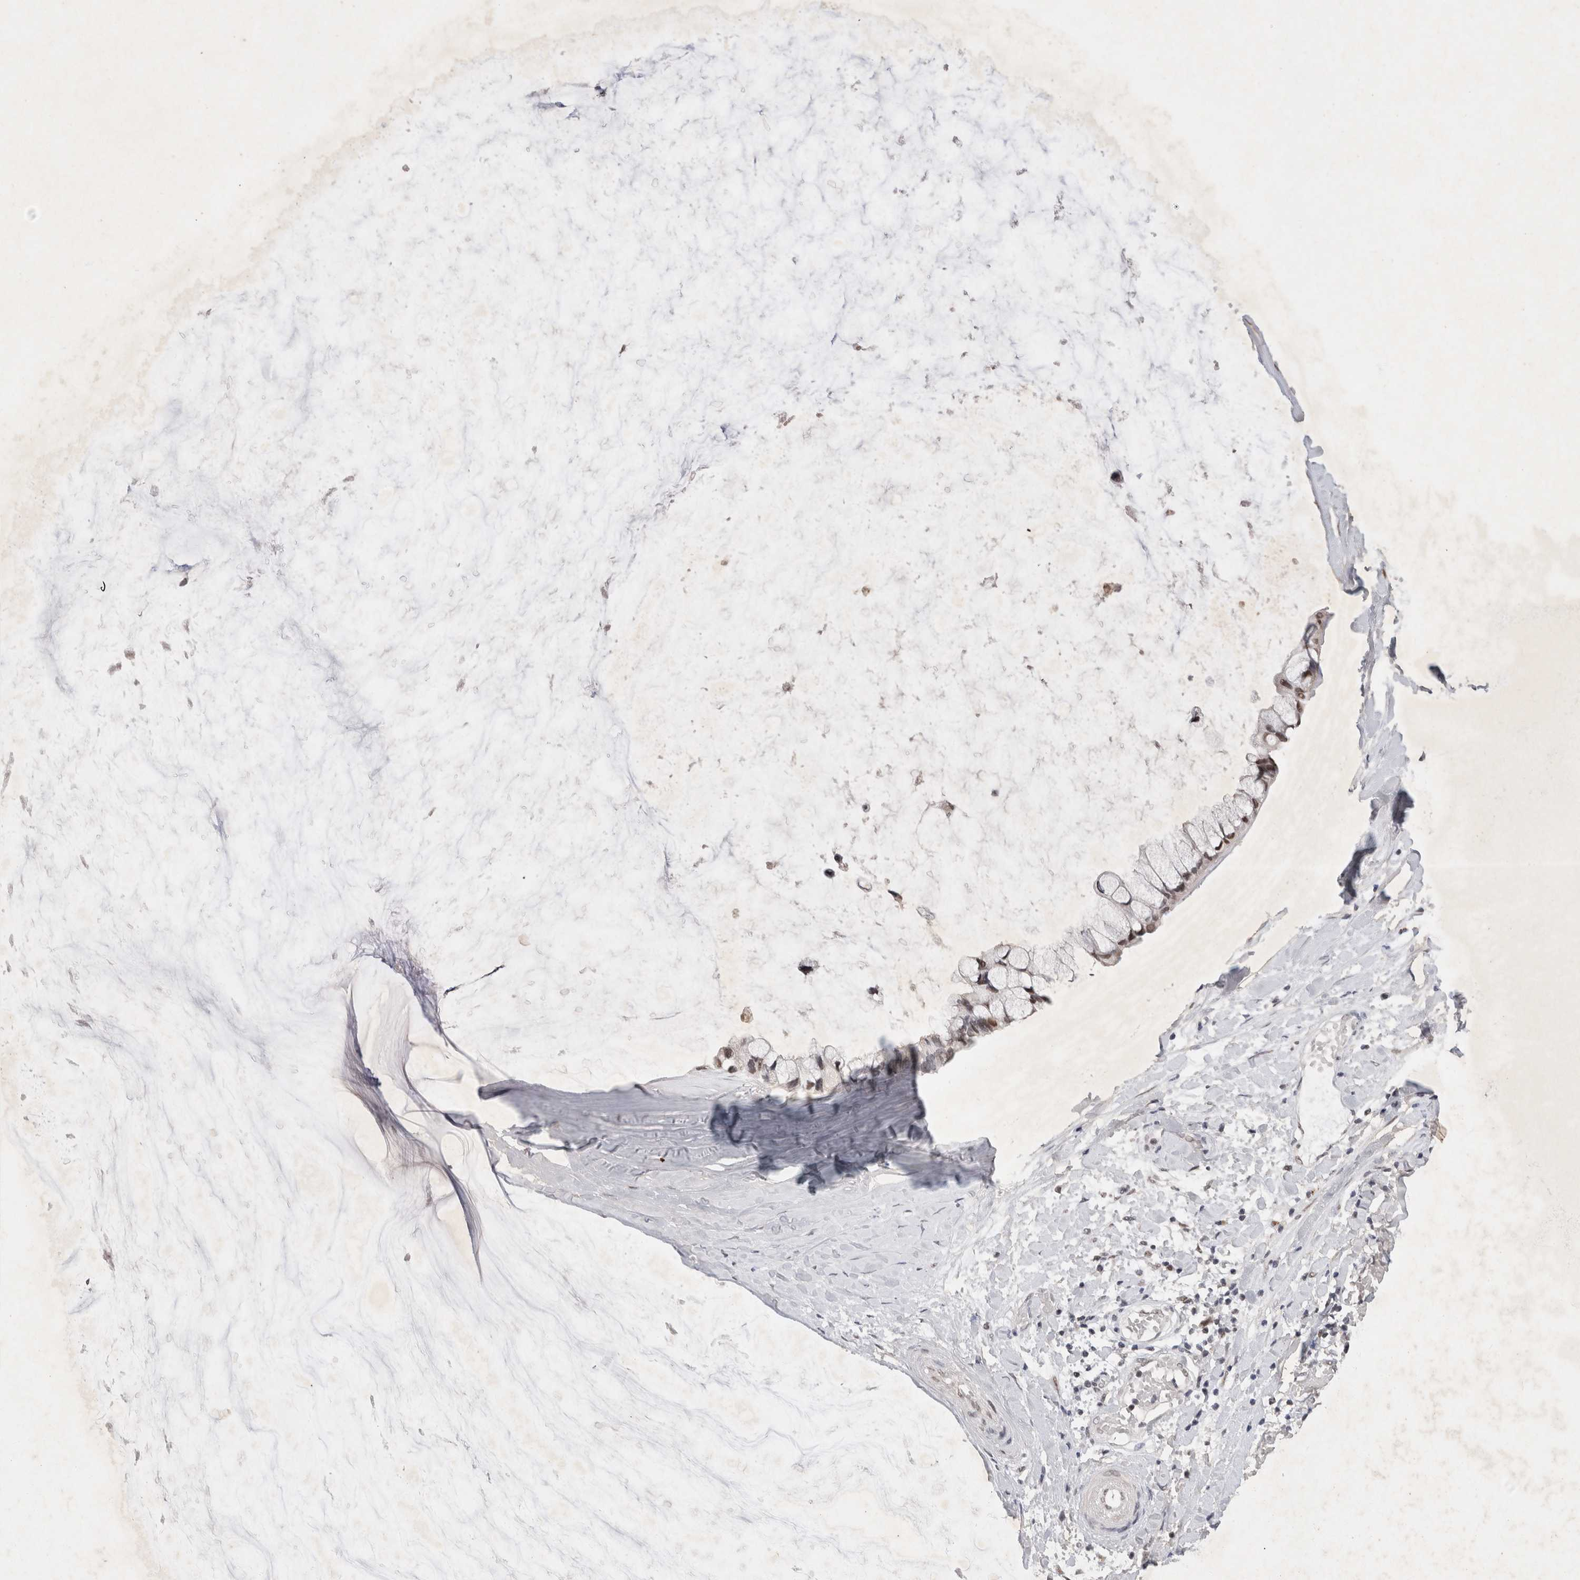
{"staining": {"intensity": "moderate", "quantity": ">75%", "location": "nuclear"}, "tissue": "ovarian cancer", "cell_type": "Tumor cells", "image_type": "cancer", "snomed": [{"axis": "morphology", "description": "Cystadenocarcinoma, mucinous, NOS"}, {"axis": "topography", "description": "Ovary"}], "caption": "This is a photomicrograph of immunohistochemistry (IHC) staining of ovarian cancer (mucinous cystadenocarcinoma), which shows moderate positivity in the nuclear of tumor cells.", "gene": "XRCC5", "patient": {"sex": "female", "age": 39}}